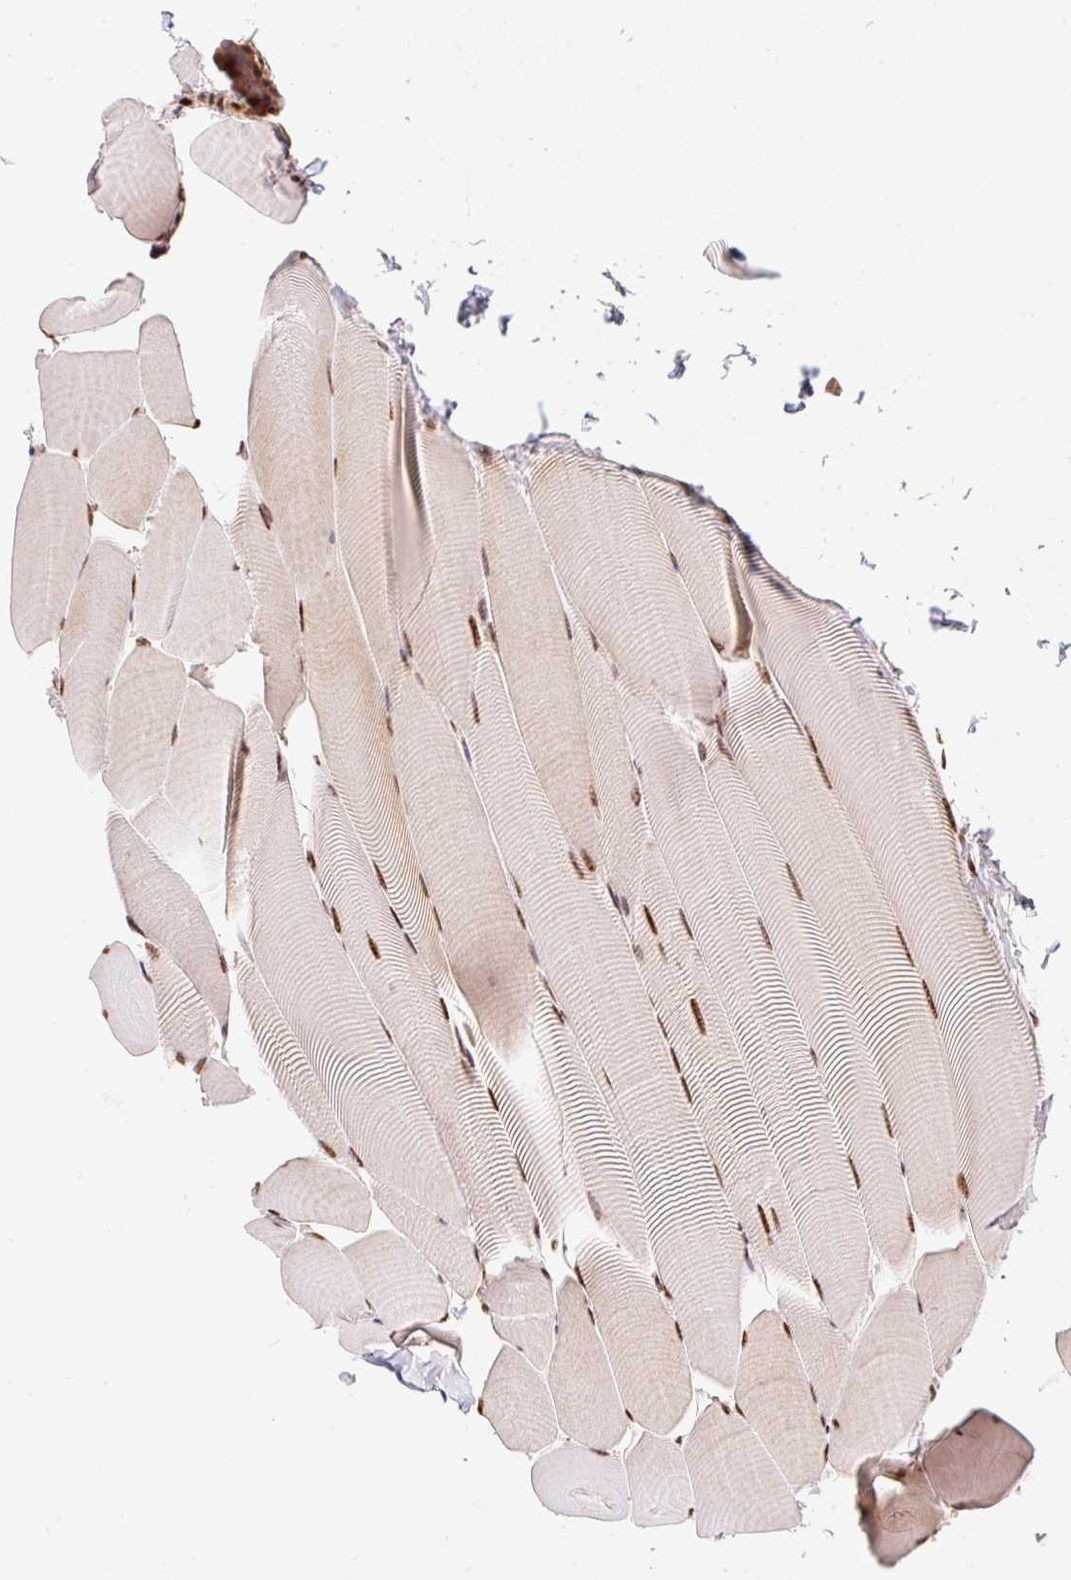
{"staining": {"intensity": "moderate", "quantity": "25%-75%", "location": "cytoplasmic/membranous,nuclear"}, "tissue": "skeletal muscle", "cell_type": "Myocytes", "image_type": "normal", "snomed": [{"axis": "morphology", "description": "Normal tissue, NOS"}, {"axis": "topography", "description": "Skeletal muscle"}], "caption": "Skeletal muscle stained with DAB (3,3'-diaminobenzidine) immunohistochemistry (IHC) reveals medium levels of moderate cytoplasmic/membranous,nuclear staining in about 25%-75% of myocytes. The staining is performed using DAB (3,3'-diaminobenzidine) brown chromogen to label protein expression. The nuclei are counter-stained blue using hematoxylin.", "gene": "INTS8", "patient": {"sex": "male", "age": 25}}